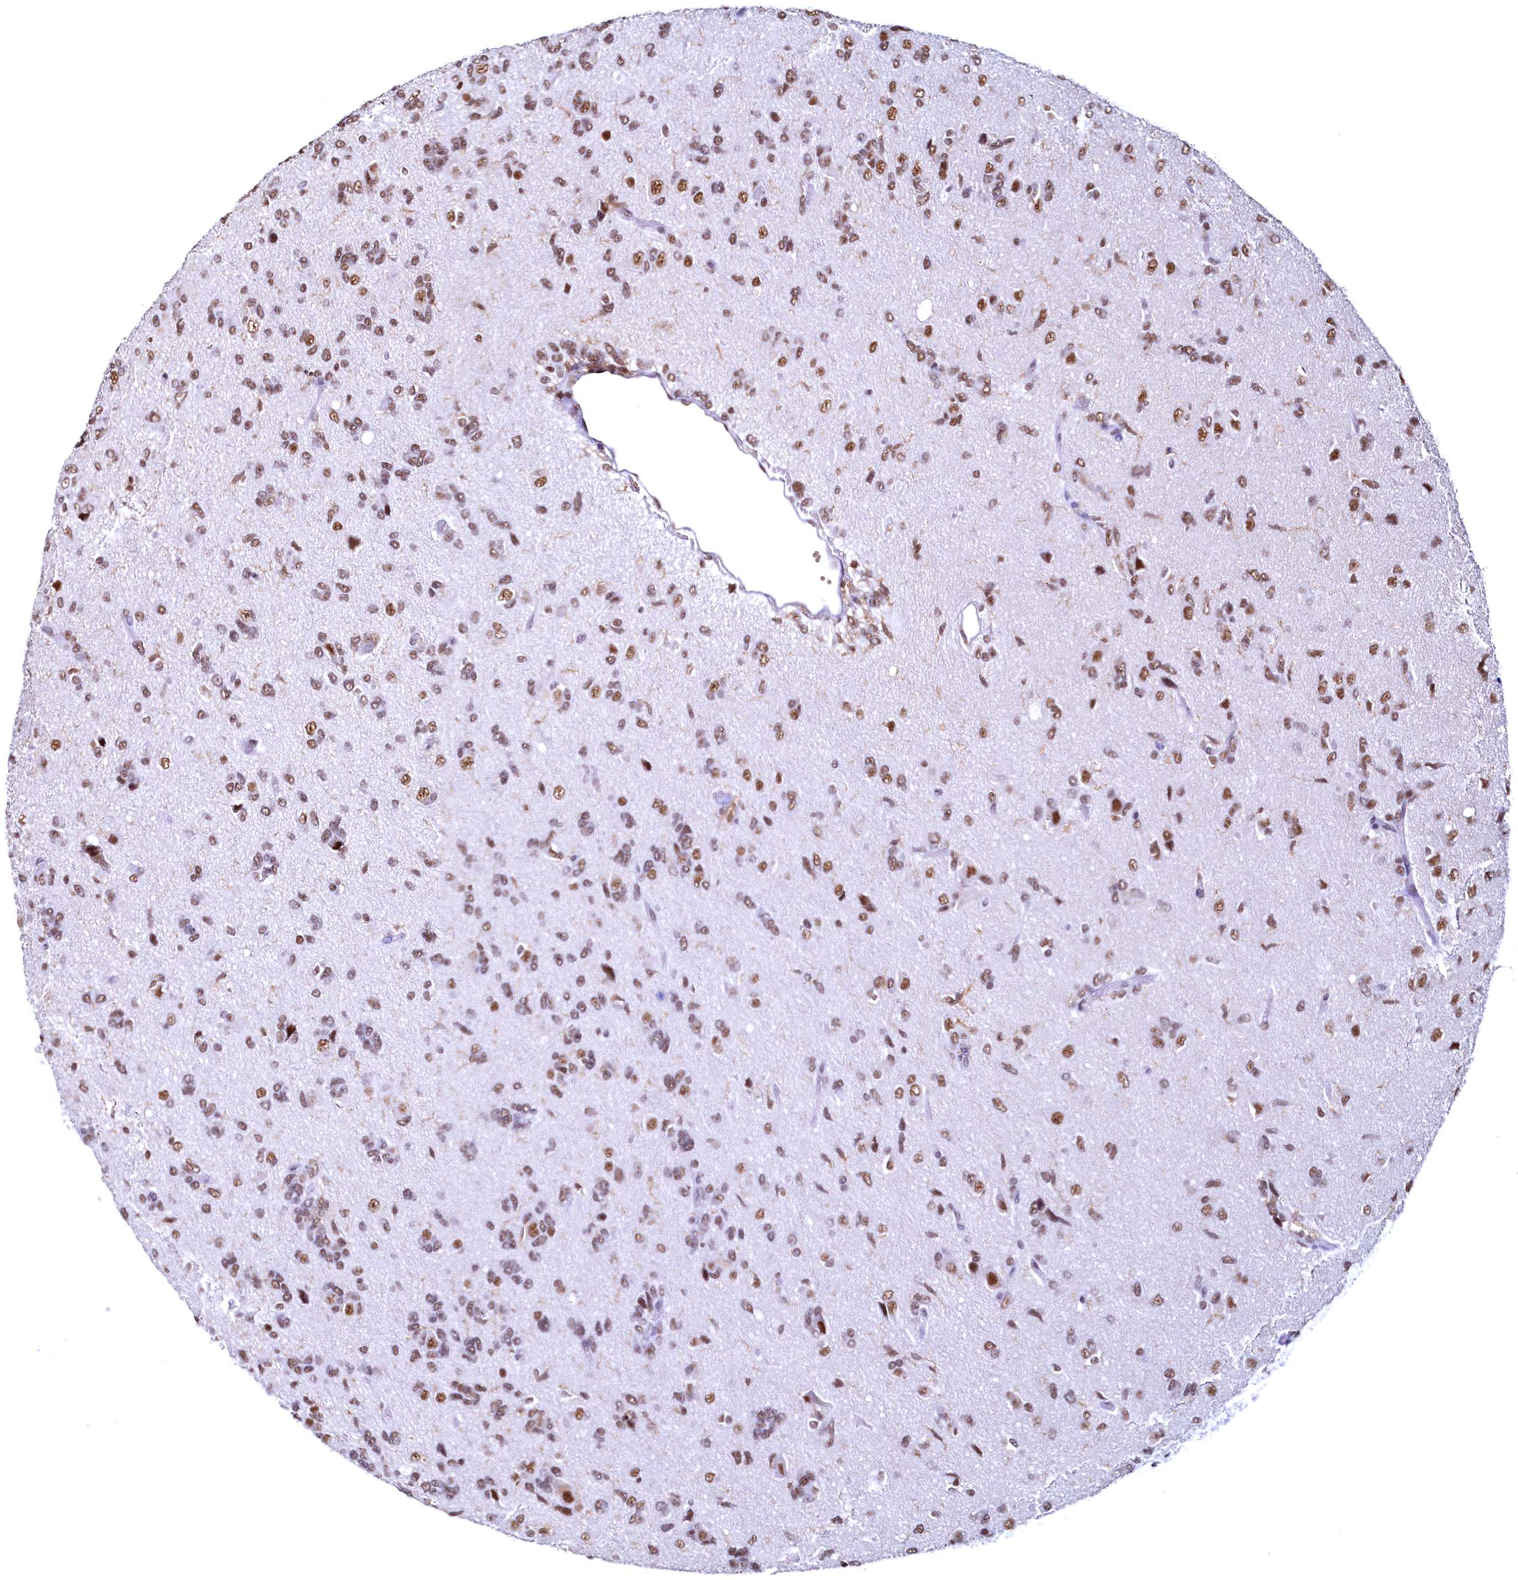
{"staining": {"intensity": "moderate", "quantity": "25%-75%", "location": "nuclear"}, "tissue": "glioma", "cell_type": "Tumor cells", "image_type": "cancer", "snomed": [{"axis": "morphology", "description": "Glioma, malignant, High grade"}, {"axis": "topography", "description": "Brain"}], "caption": "There is medium levels of moderate nuclear expression in tumor cells of malignant glioma (high-grade), as demonstrated by immunohistochemical staining (brown color).", "gene": "RSRC2", "patient": {"sex": "female", "age": 59}}